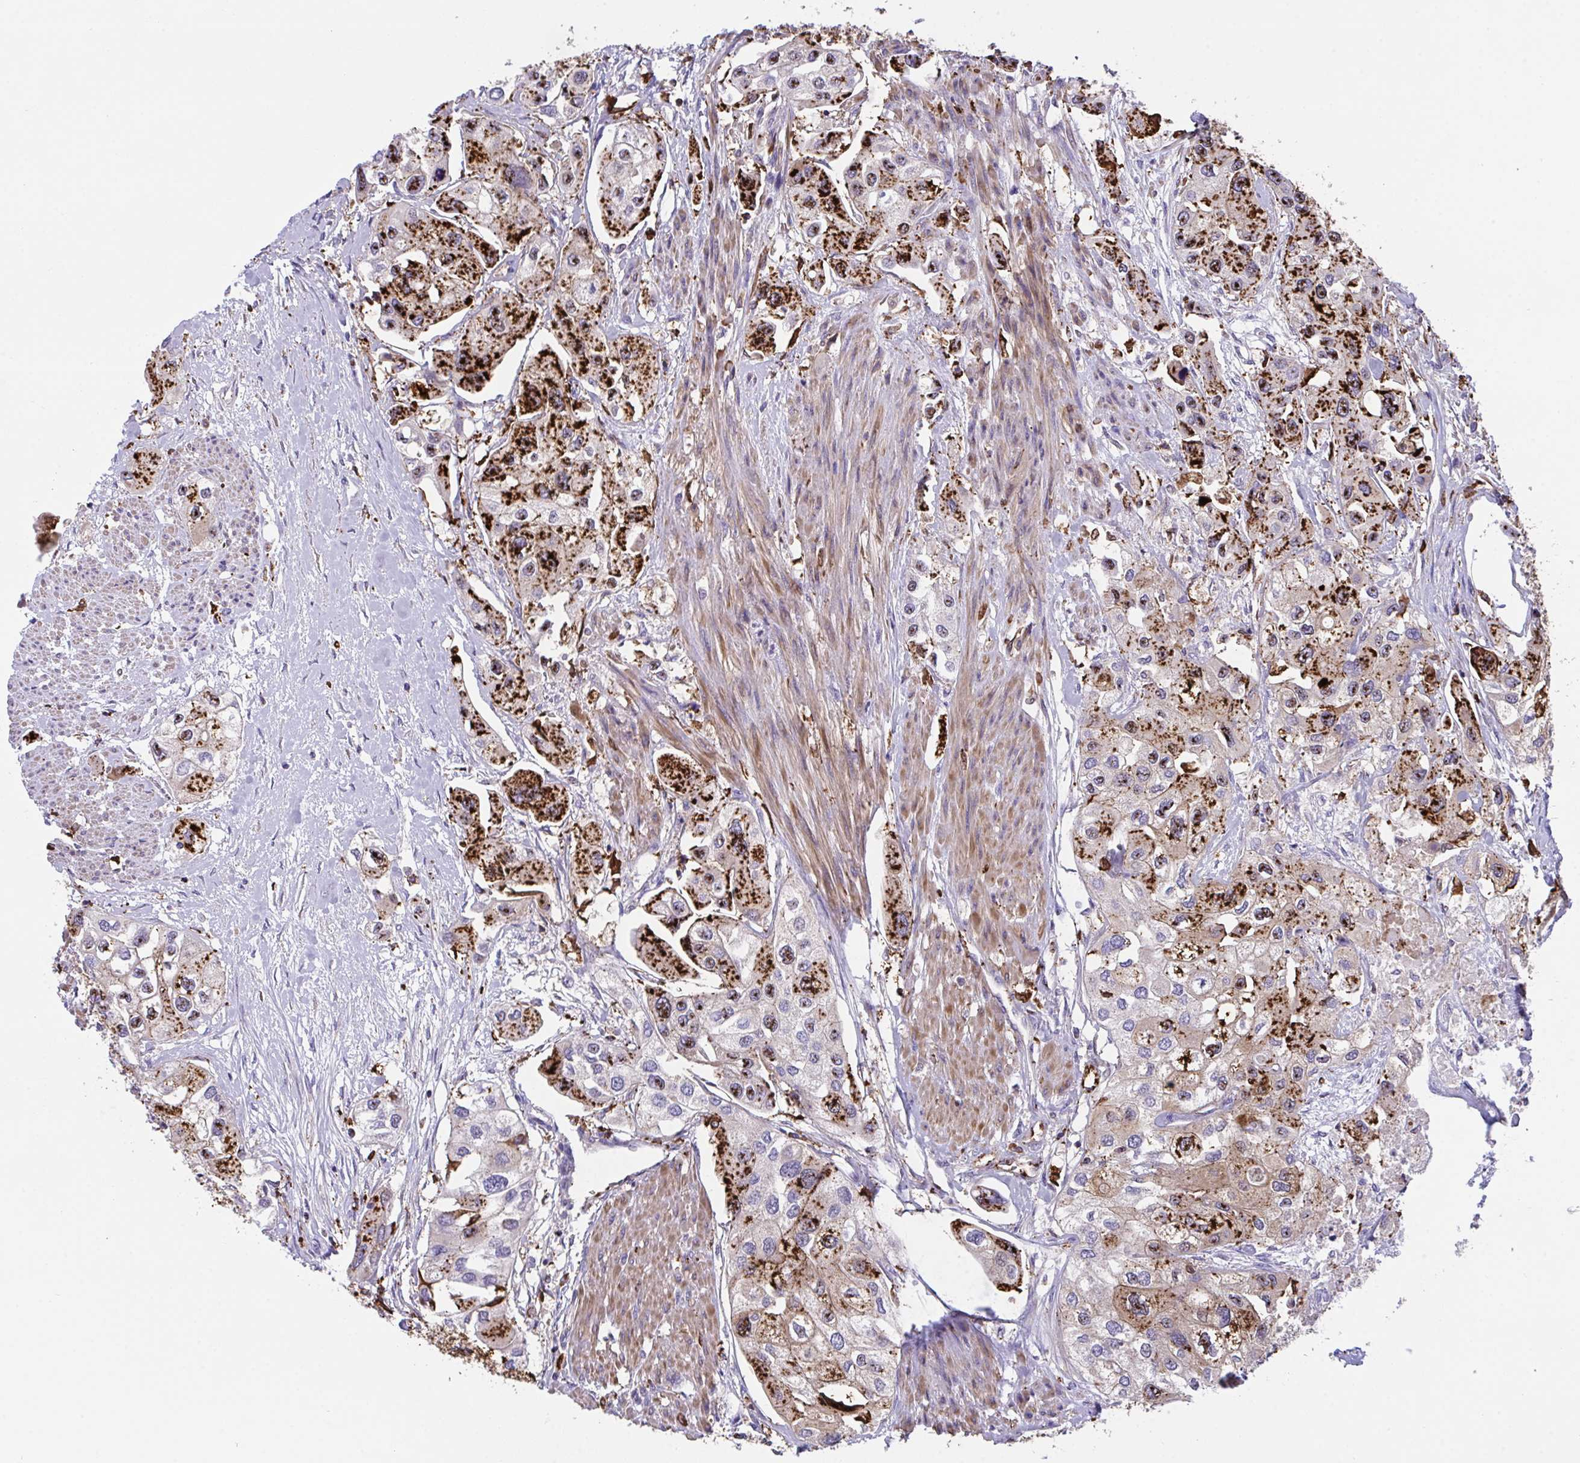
{"staining": {"intensity": "strong", "quantity": "25%-75%", "location": "cytoplasmic/membranous,nuclear"}, "tissue": "urothelial cancer", "cell_type": "Tumor cells", "image_type": "cancer", "snomed": [{"axis": "morphology", "description": "Urothelial carcinoma, High grade"}, {"axis": "topography", "description": "Urinary bladder"}], "caption": "High-magnification brightfield microscopy of urothelial cancer stained with DAB (brown) and counterstained with hematoxylin (blue). tumor cells exhibit strong cytoplasmic/membranous and nuclear positivity is appreciated in about25%-75% of cells.", "gene": "PPIH", "patient": {"sex": "male", "age": 64}}